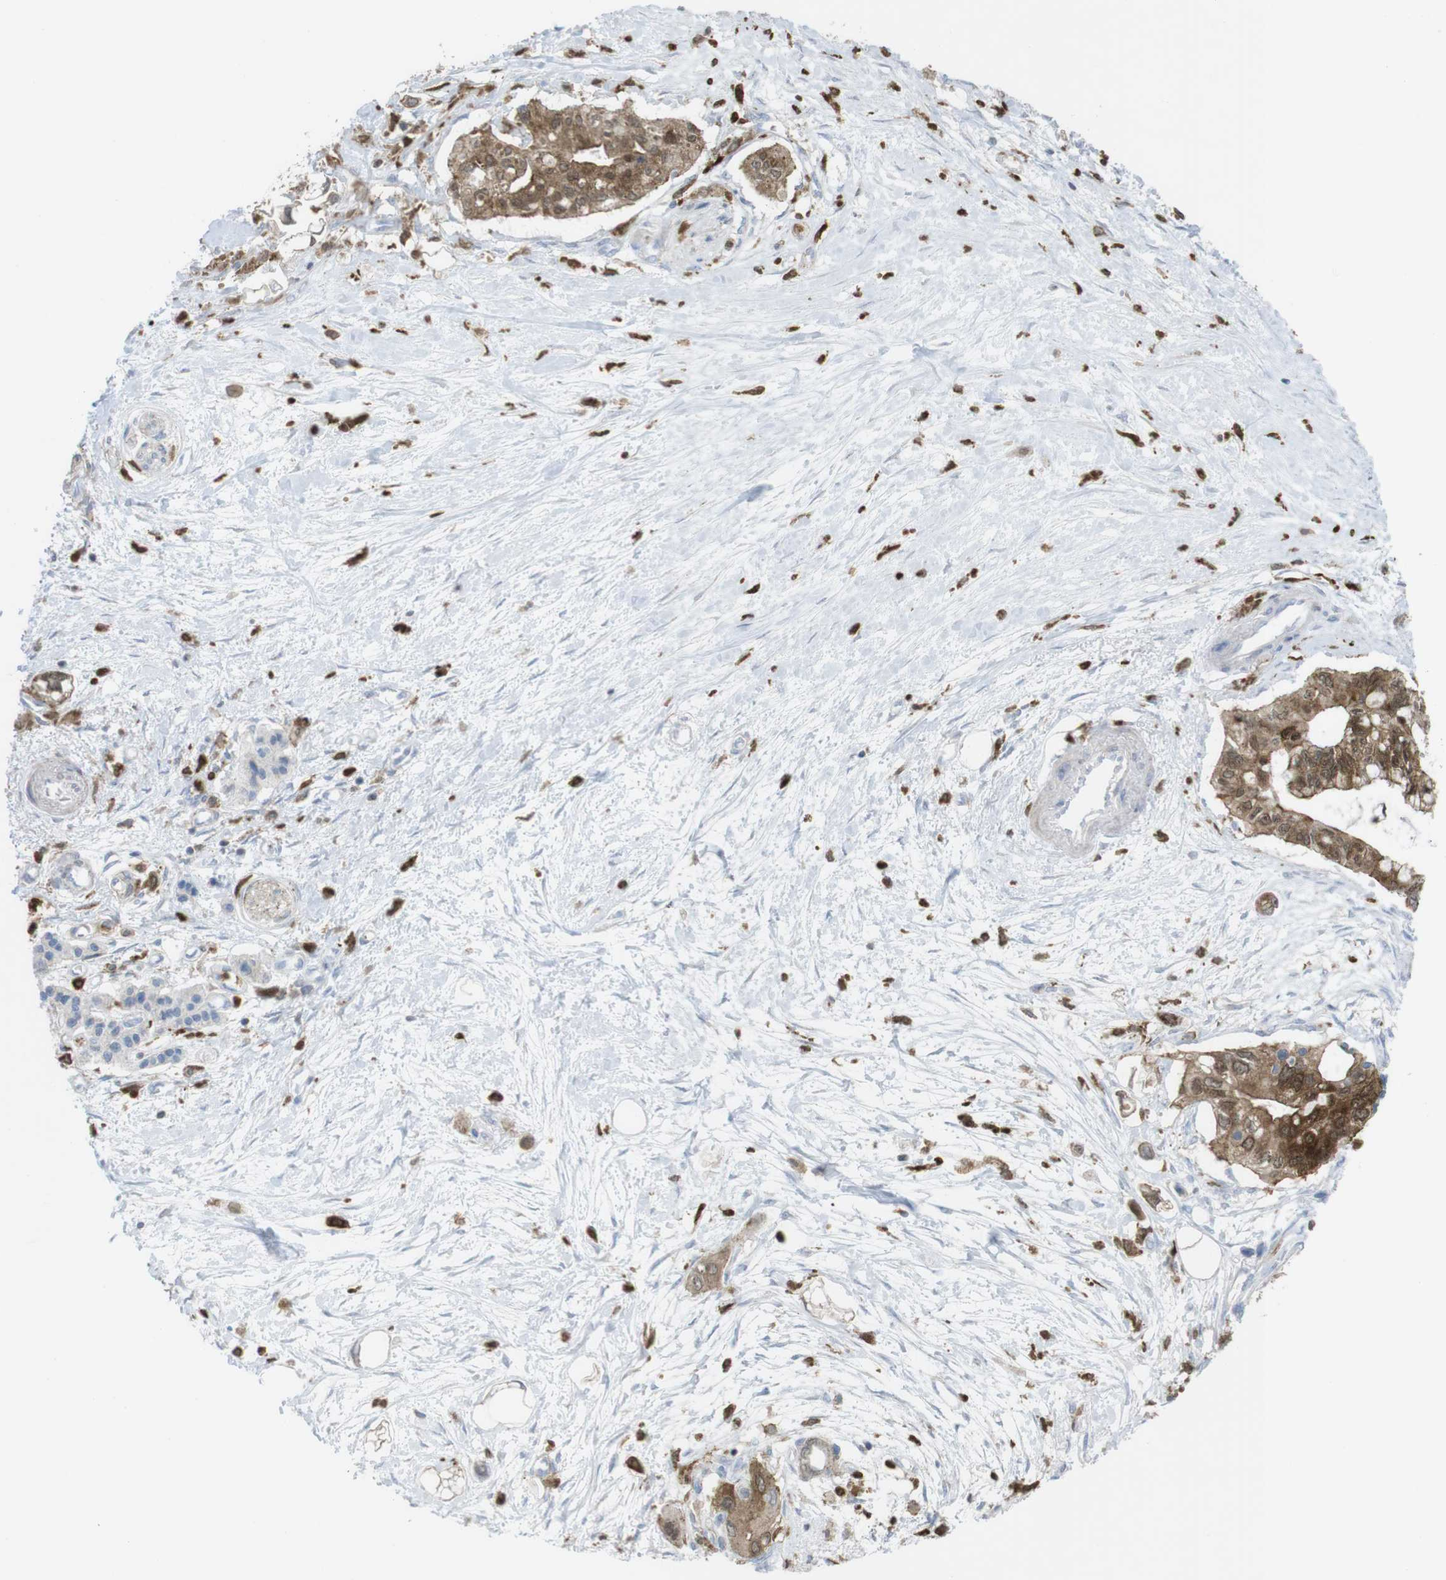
{"staining": {"intensity": "moderate", "quantity": ">75%", "location": "cytoplasmic/membranous"}, "tissue": "pancreatic cancer", "cell_type": "Tumor cells", "image_type": "cancer", "snomed": [{"axis": "morphology", "description": "Adenocarcinoma, NOS"}, {"axis": "topography", "description": "Pancreas"}], "caption": "The photomicrograph shows a brown stain indicating the presence of a protein in the cytoplasmic/membranous of tumor cells in pancreatic adenocarcinoma.", "gene": "PRKCD", "patient": {"sex": "female", "age": 77}}